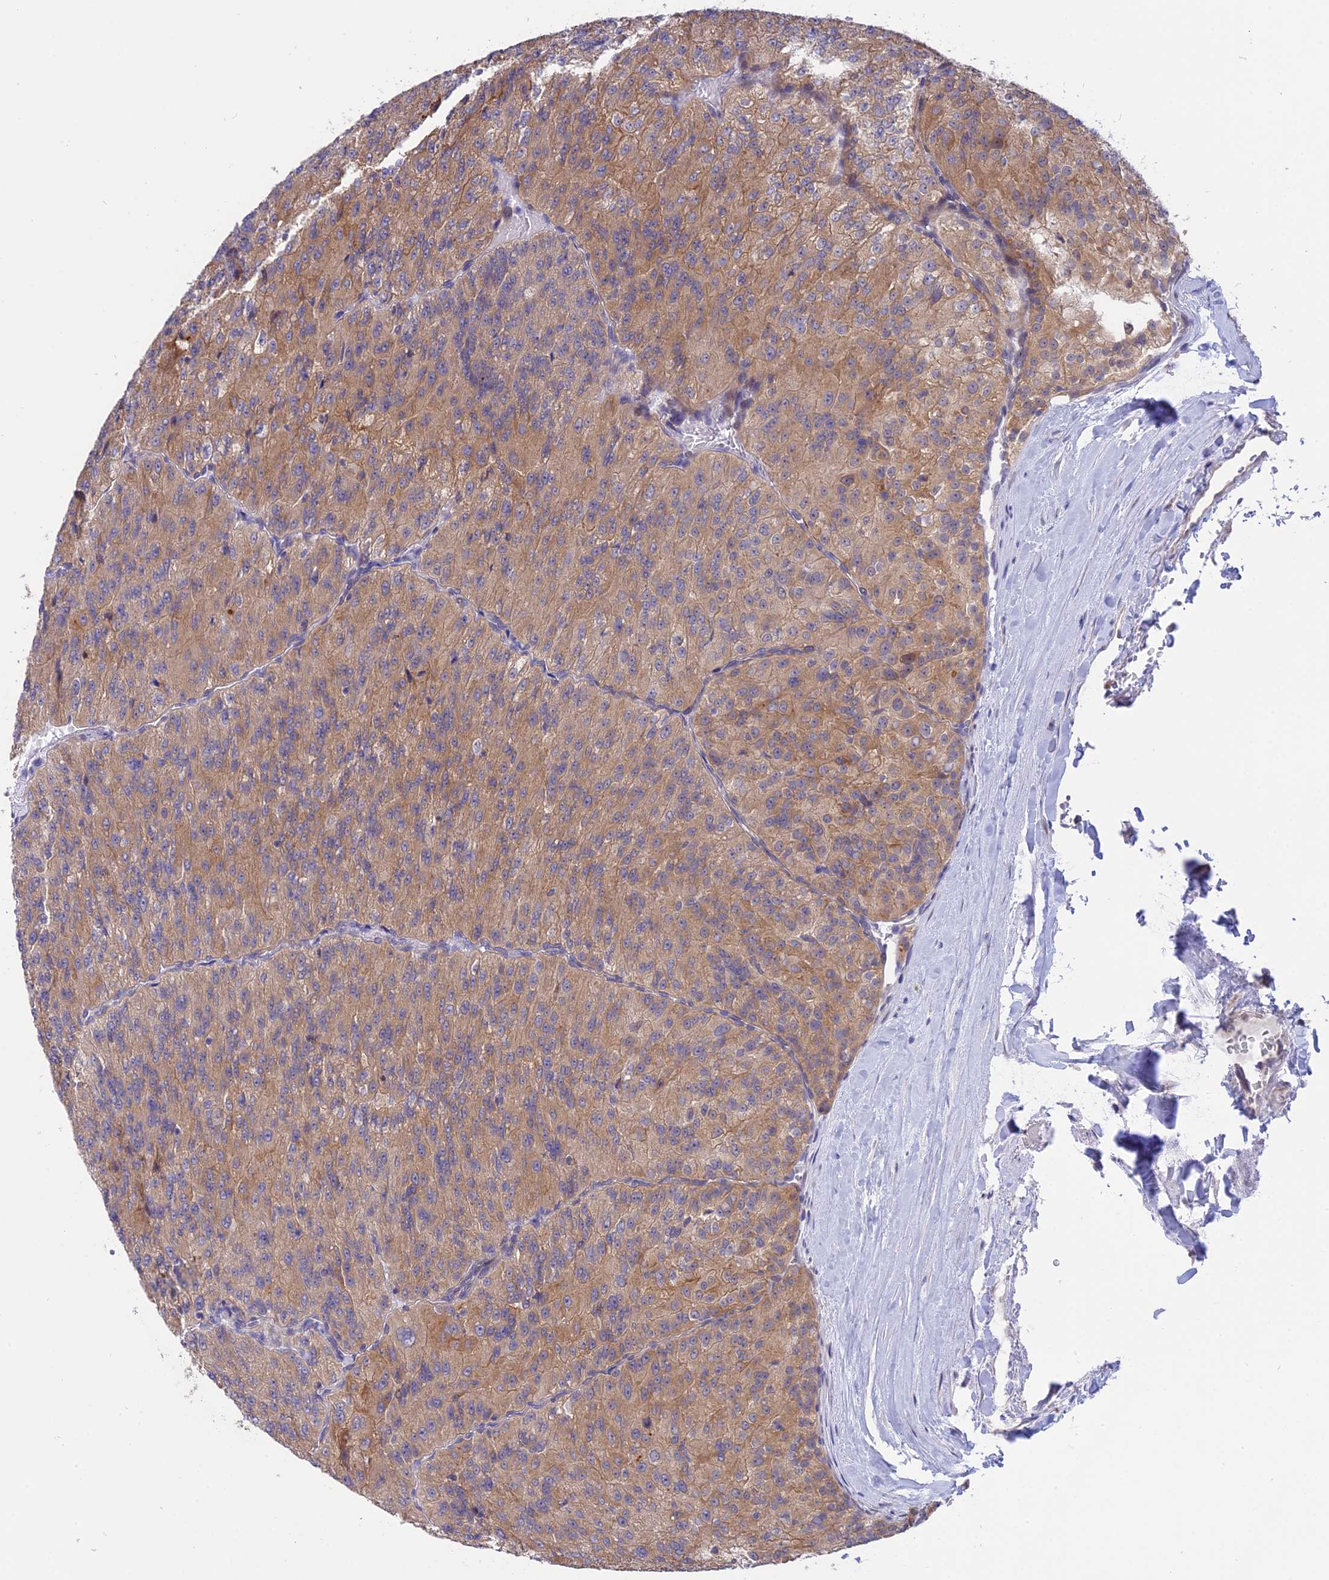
{"staining": {"intensity": "moderate", "quantity": ">75%", "location": "cytoplasmic/membranous"}, "tissue": "renal cancer", "cell_type": "Tumor cells", "image_type": "cancer", "snomed": [{"axis": "morphology", "description": "Adenocarcinoma, NOS"}, {"axis": "topography", "description": "Kidney"}], "caption": "Protein expression analysis of renal cancer reveals moderate cytoplasmic/membranous positivity in approximately >75% of tumor cells.", "gene": "KCTD14", "patient": {"sex": "female", "age": 63}}